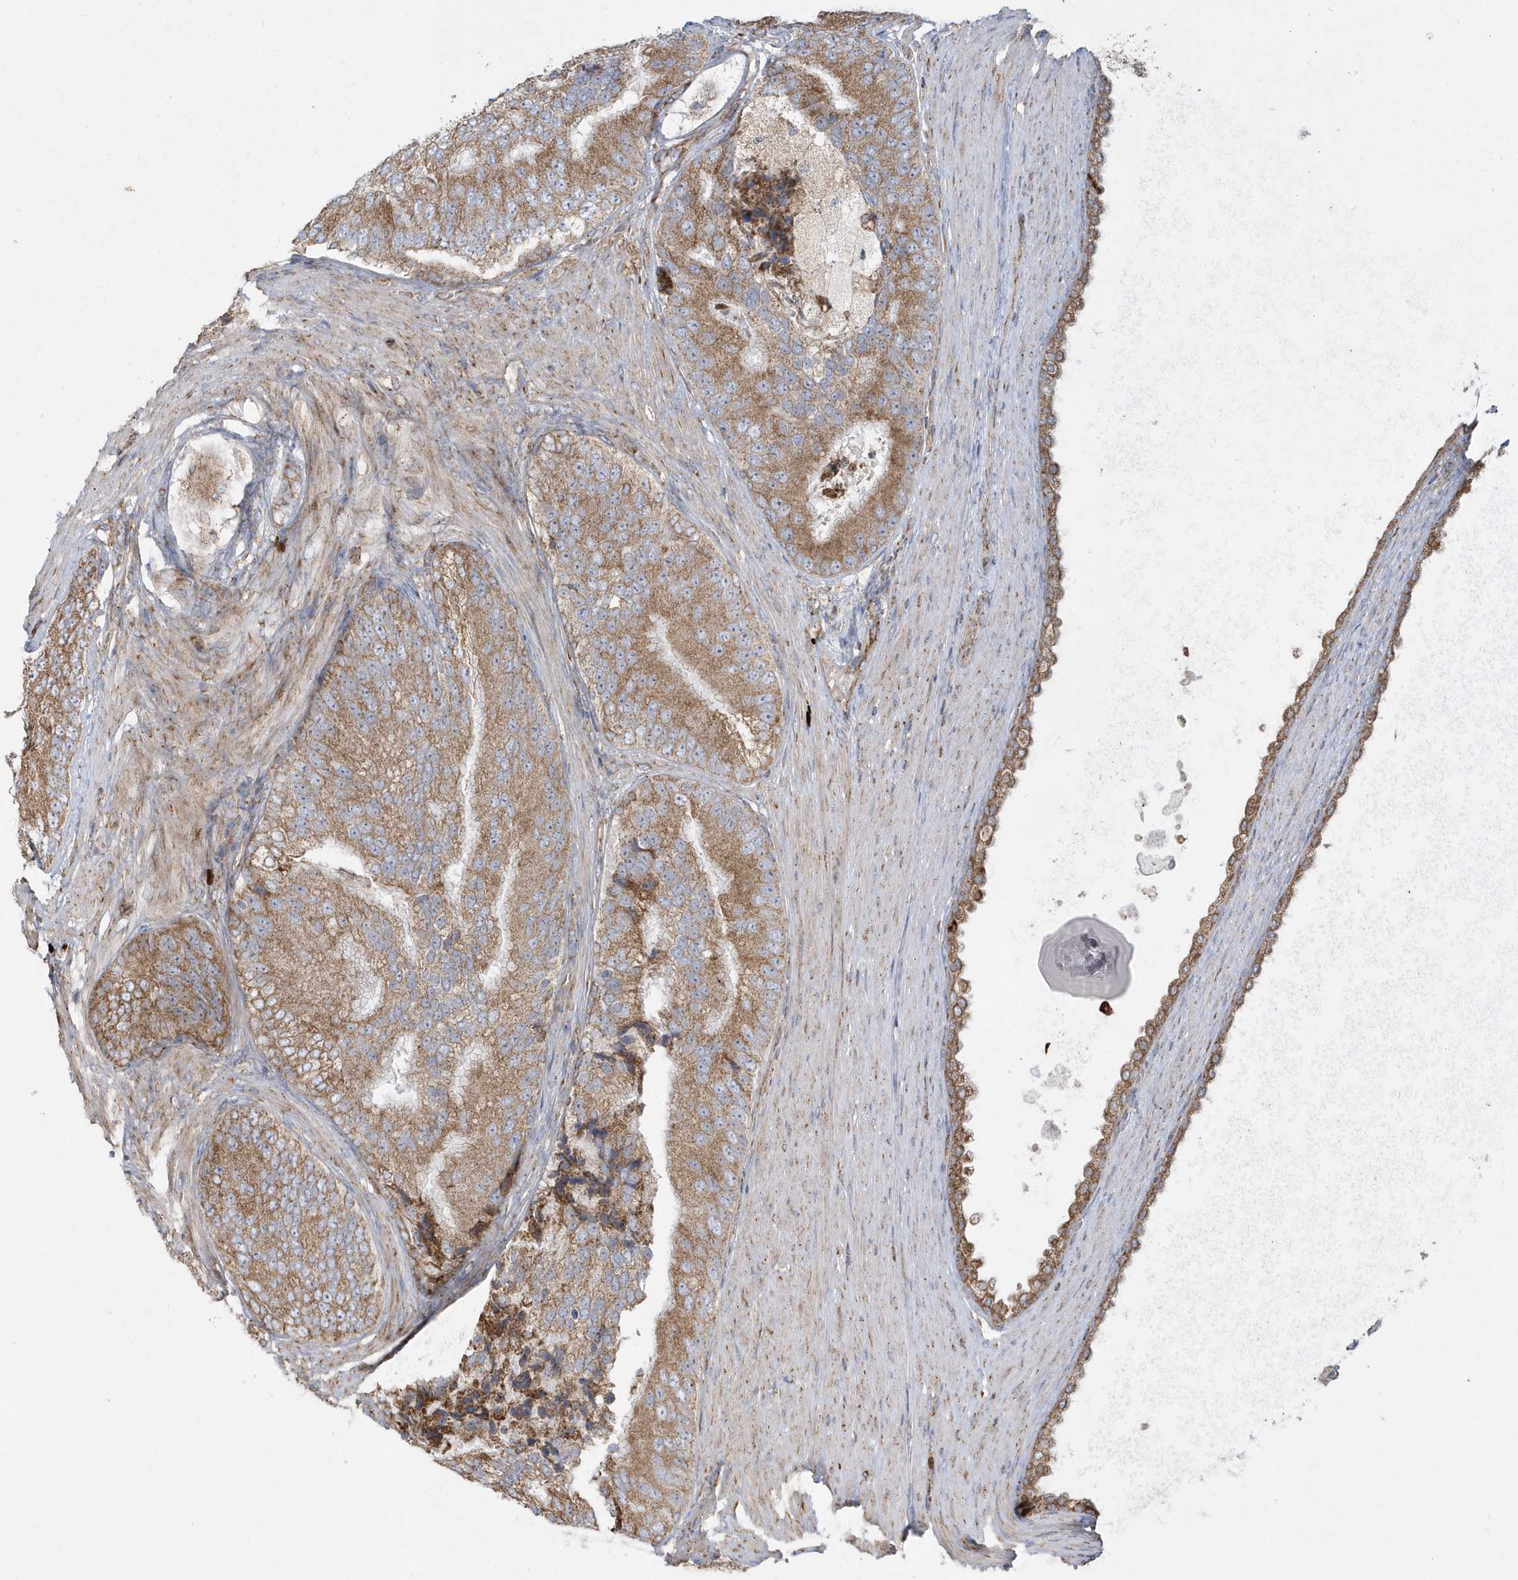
{"staining": {"intensity": "moderate", "quantity": ">75%", "location": "cytoplasmic/membranous"}, "tissue": "prostate cancer", "cell_type": "Tumor cells", "image_type": "cancer", "snomed": [{"axis": "morphology", "description": "Adenocarcinoma, High grade"}, {"axis": "topography", "description": "Prostate"}], "caption": "Tumor cells display medium levels of moderate cytoplasmic/membranous staining in approximately >75% of cells in prostate cancer. (Brightfield microscopy of DAB IHC at high magnification).", "gene": "SH3BP2", "patient": {"sex": "male", "age": 70}}